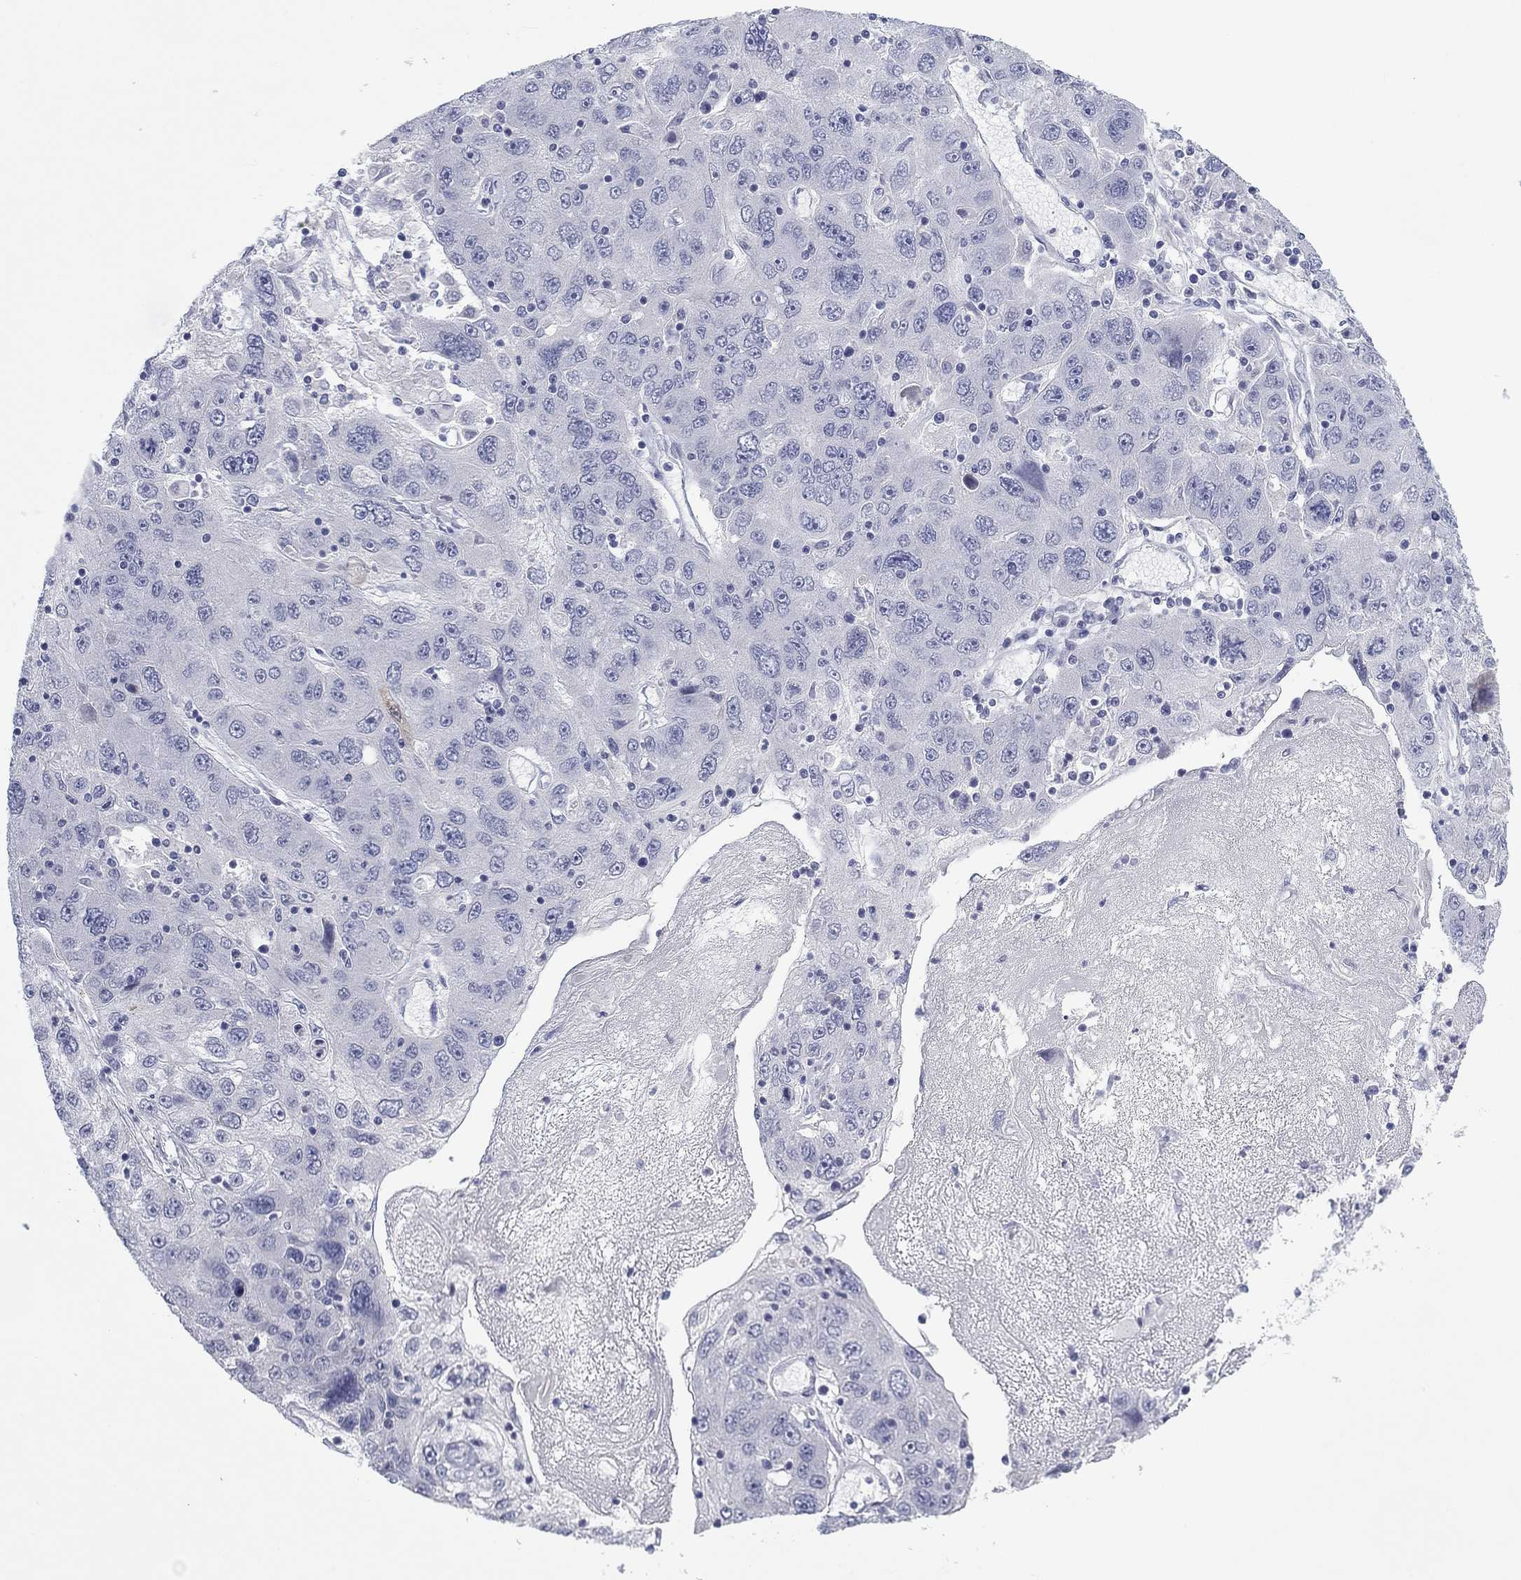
{"staining": {"intensity": "strong", "quantity": "<25%", "location": "cytoplasmic/membranous"}, "tissue": "stomach cancer", "cell_type": "Tumor cells", "image_type": "cancer", "snomed": [{"axis": "morphology", "description": "Adenocarcinoma, NOS"}, {"axis": "topography", "description": "Stomach"}], "caption": "A photomicrograph showing strong cytoplasmic/membranous staining in approximately <25% of tumor cells in adenocarcinoma (stomach), as visualized by brown immunohistochemical staining.", "gene": "CALB1", "patient": {"sex": "male", "age": 56}}